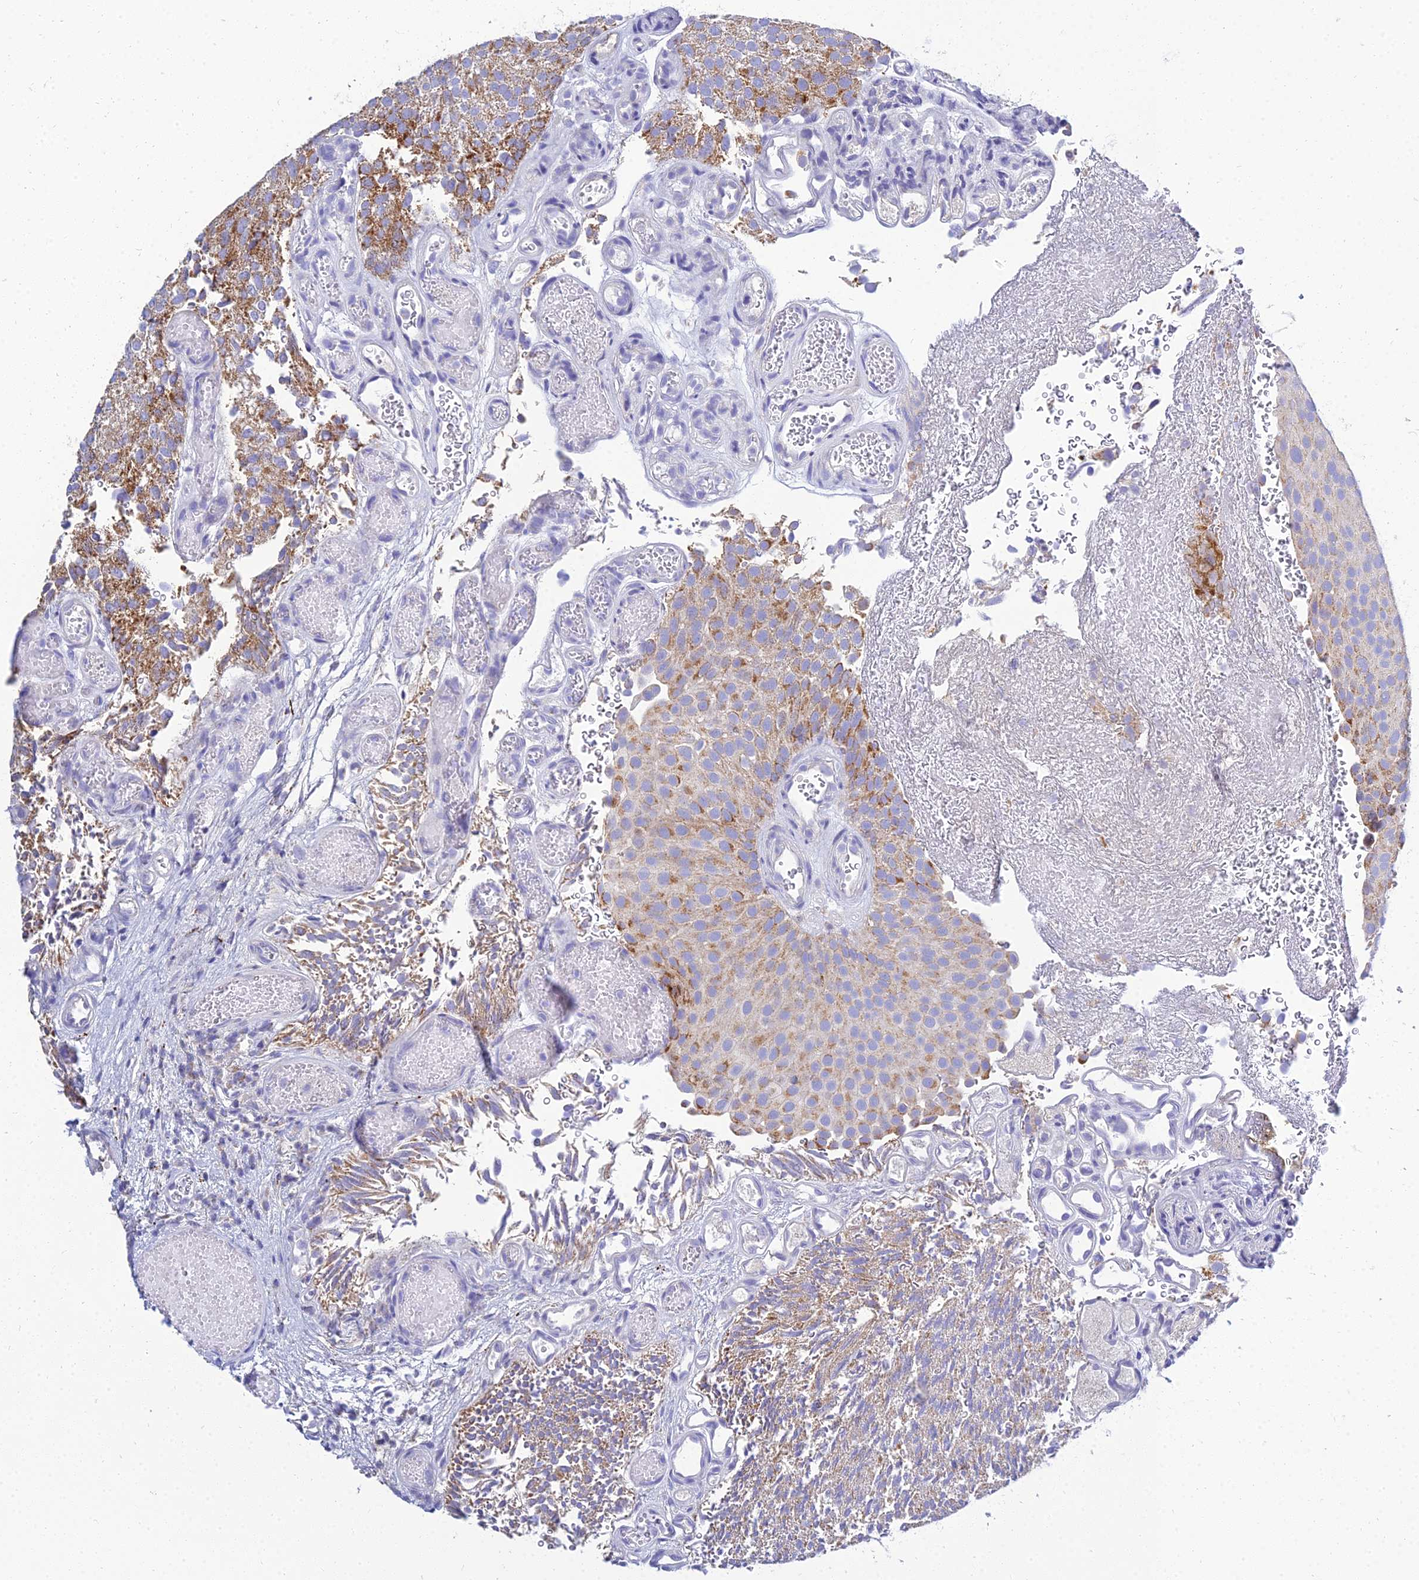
{"staining": {"intensity": "moderate", "quantity": "25%-75%", "location": "cytoplasmic/membranous"}, "tissue": "urothelial cancer", "cell_type": "Tumor cells", "image_type": "cancer", "snomed": [{"axis": "morphology", "description": "Urothelial carcinoma, Low grade"}, {"axis": "topography", "description": "Urinary bladder"}], "caption": "This micrograph reveals IHC staining of low-grade urothelial carcinoma, with medium moderate cytoplasmic/membranous expression in approximately 25%-75% of tumor cells.", "gene": "NPY", "patient": {"sex": "male", "age": 78}}